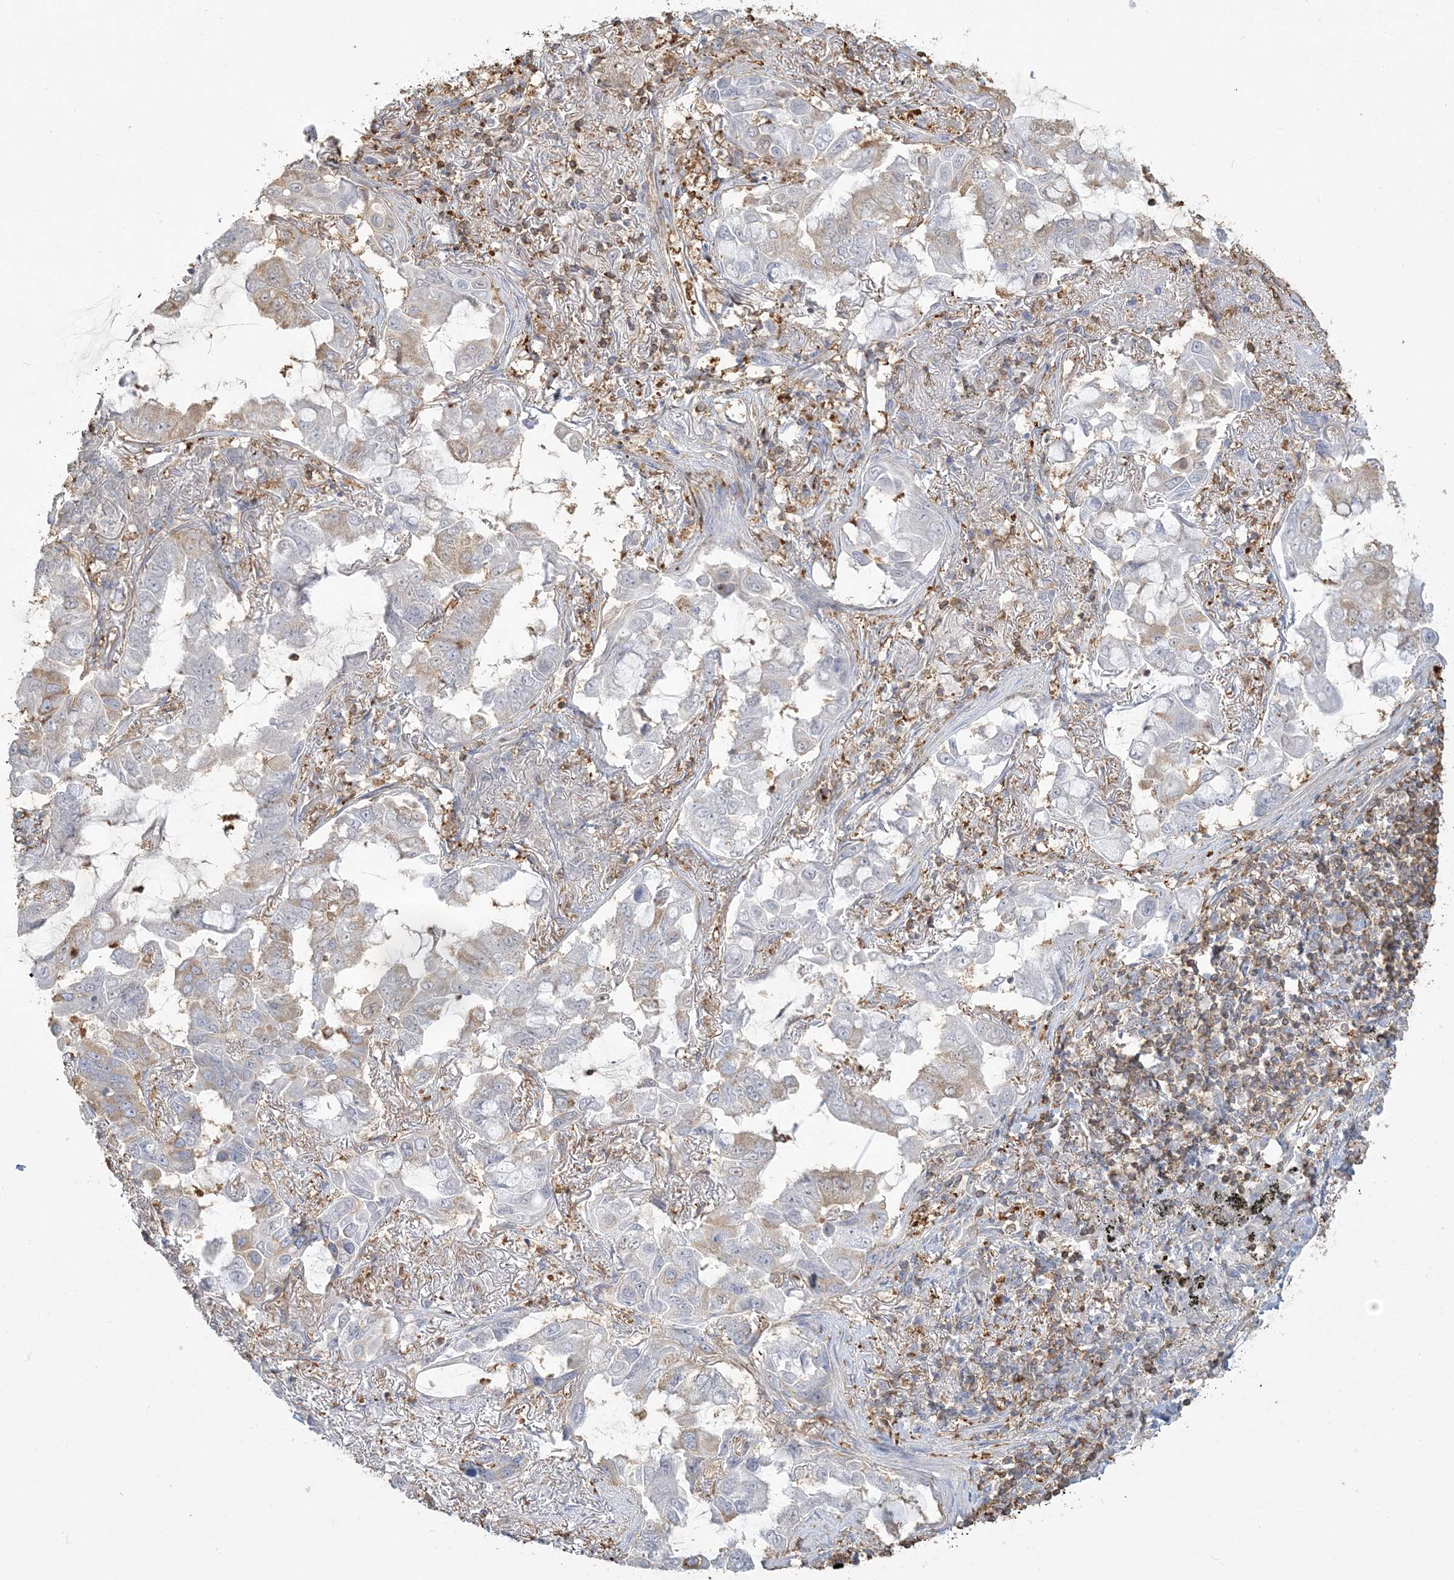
{"staining": {"intensity": "negative", "quantity": "none", "location": "none"}, "tissue": "lung cancer", "cell_type": "Tumor cells", "image_type": "cancer", "snomed": [{"axis": "morphology", "description": "Adenocarcinoma, NOS"}, {"axis": "topography", "description": "Lung"}], "caption": "Lung adenocarcinoma was stained to show a protein in brown. There is no significant positivity in tumor cells.", "gene": "ANKS1A", "patient": {"sex": "male", "age": 64}}